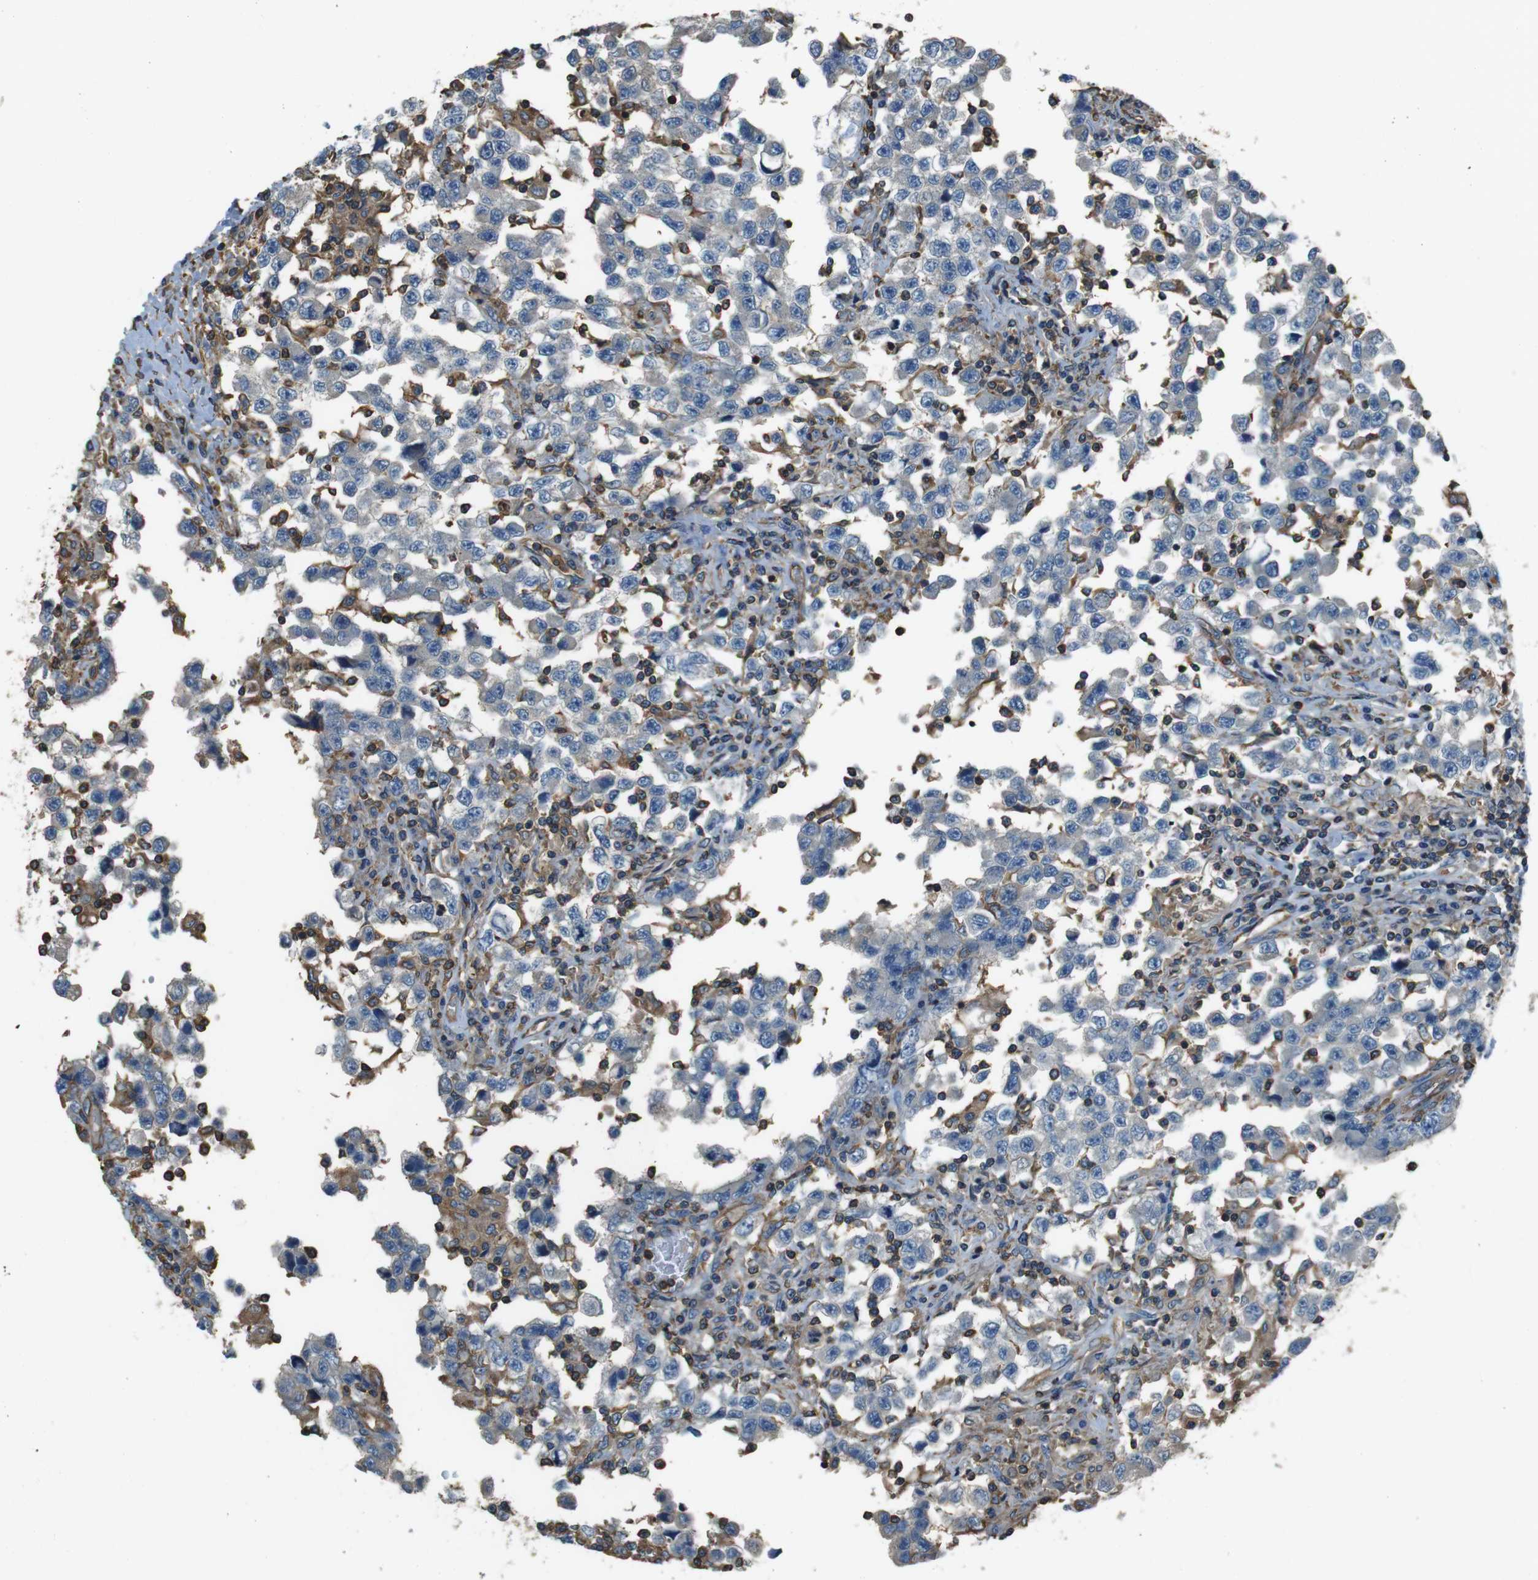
{"staining": {"intensity": "weak", "quantity": "<25%", "location": "cytoplasmic/membranous"}, "tissue": "testis cancer", "cell_type": "Tumor cells", "image_type": "cancer", "snomed": [{"axis": "morphology", "description": "Carcinoma, Embryonal, NOS"}, {"axis": "topography", "description": "Testis"}], "caption": "This is an immunohistochemistry micrograph of testis embryonal carcinoma. There is no positivity in tumor cells.", "gene": "FCAR", "patient": {"sex": "male", "age": 21}}